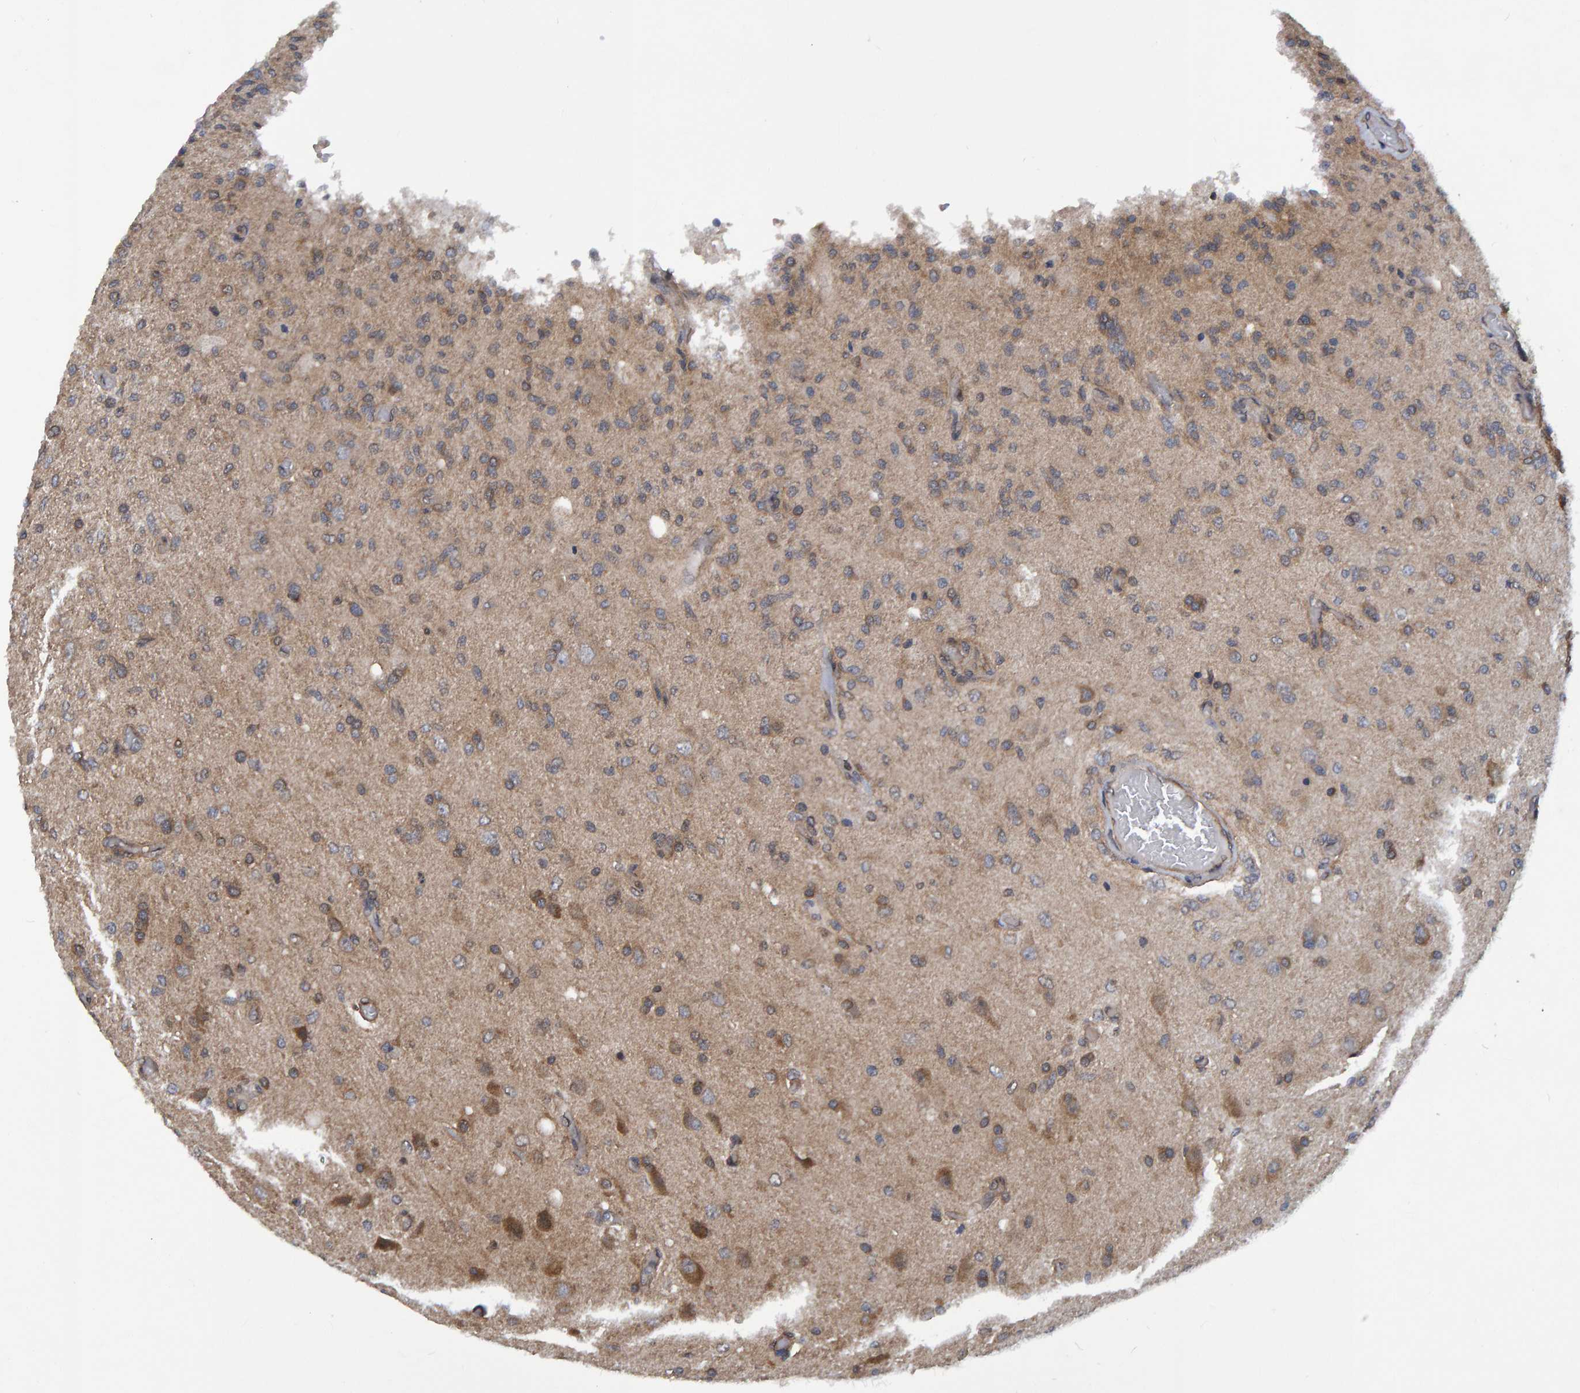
{"staining": {"intensity": "moderate", "quantity": "25%-75%", "location": "cytoplasmic/membranous"}, "tissue": "glioma", "cell_type": "Tumor cells", "image_type": "cancer", "snomed": [{"axis": "morphology", "description": "Normal tissue, NOS"}, {"axis": "morphology", "description": "Glioma, malignant, High grade"}, {"axis": "topography", "description": "Cerebral cortex"}], "caption": "Immunohistochemical staining of high-grade glioma (malignant) demonstrates medium levels of moderate cytoplasmic/membranous protein positivity in about 25%-75% of tumor cells.", "gene": "GAB2", "patient": {"sex": "male", "age": 77}}